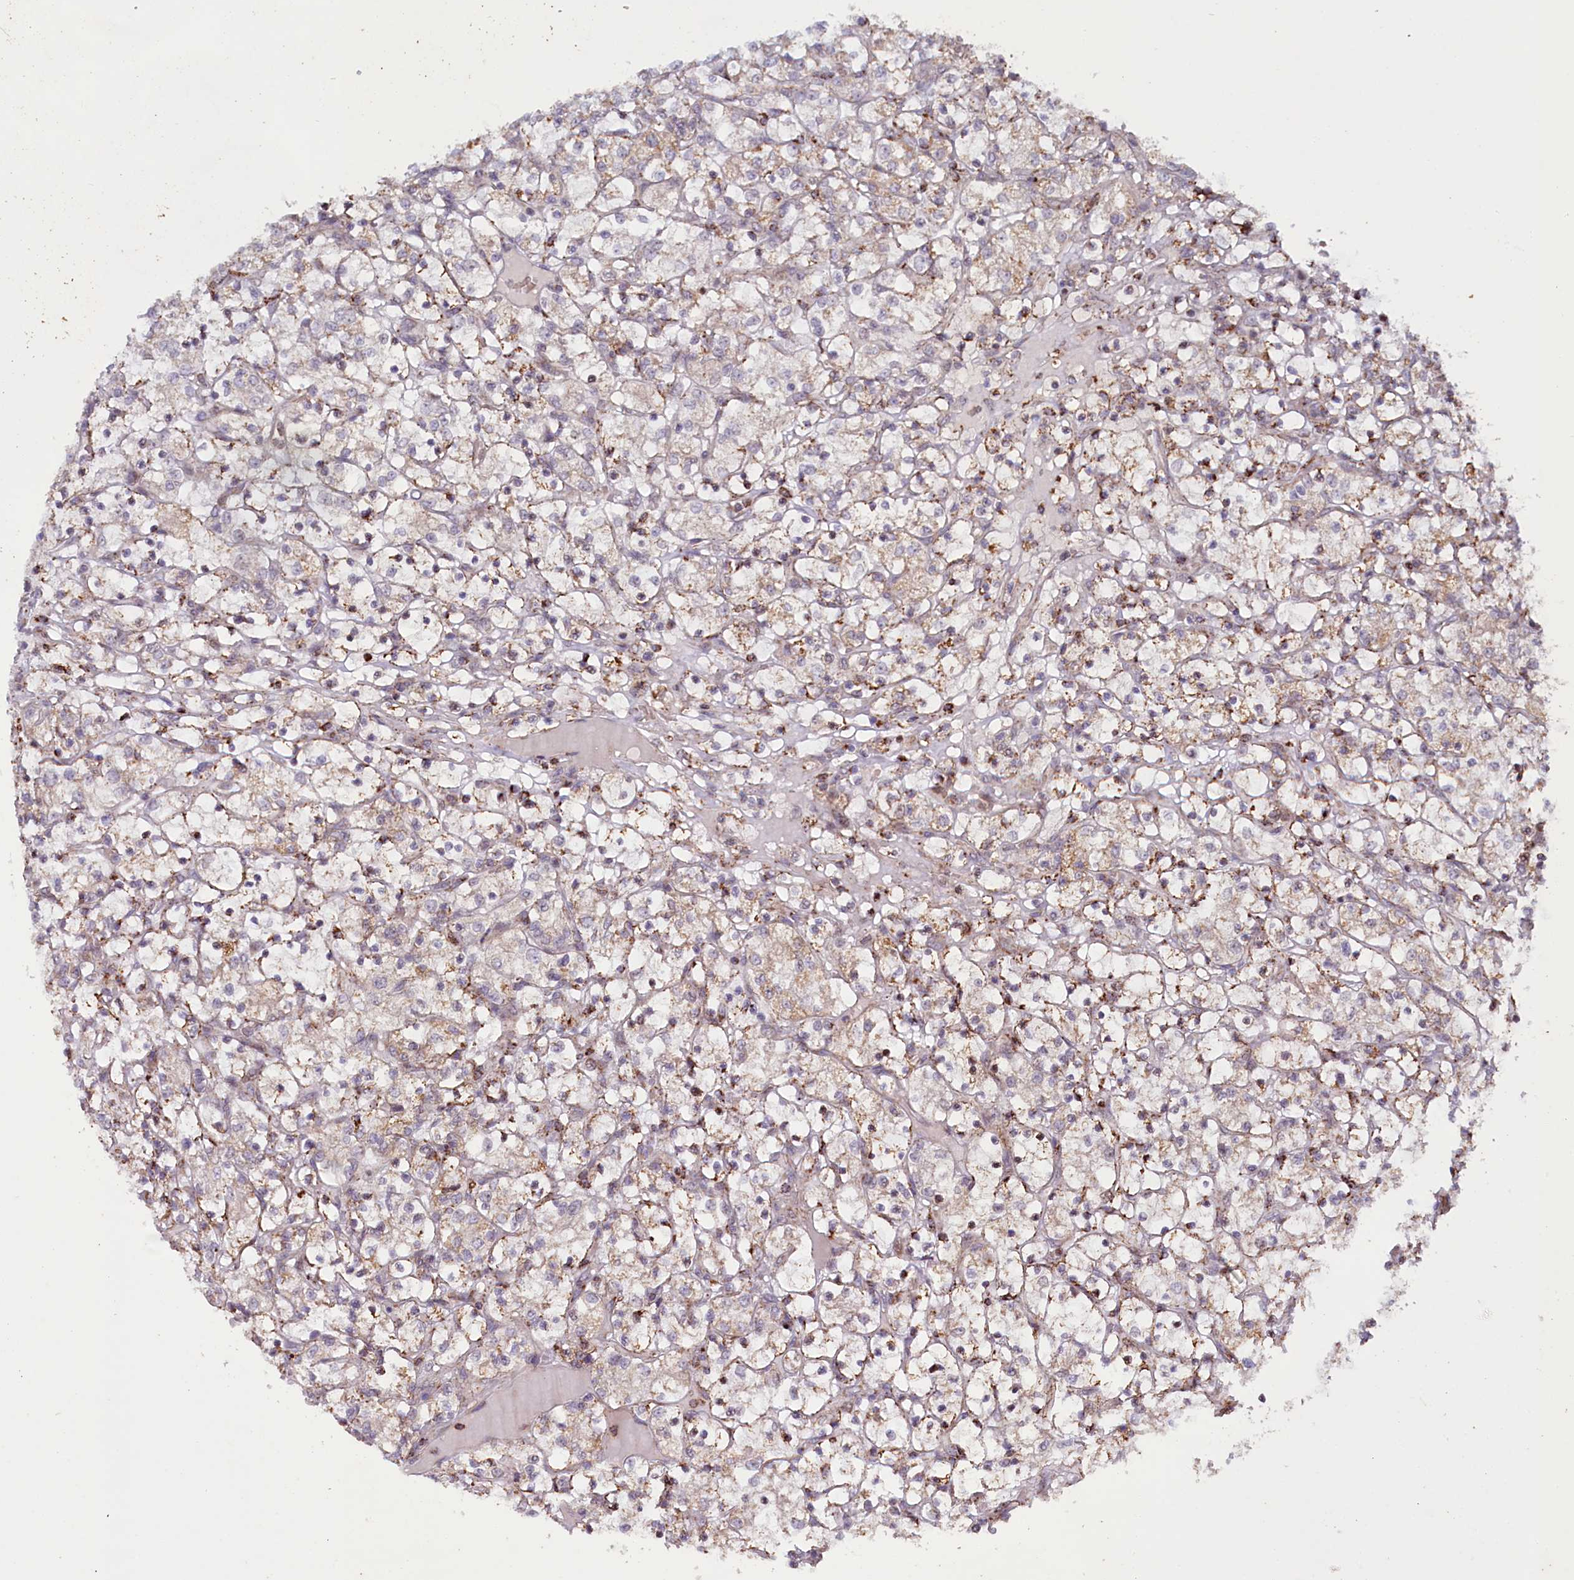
{"staining": {"intensity": "weak", "quantity": "25%-75%", "location": "cytoplasmic/membranous"}, "tissue": "renal cancer", "cell_type": "Tumor cells", "image_type": "cancer", "snomed": [{"axis": "morphology", "description": "Adenocarcinoma, NOS"}, {"axis": "topography", "description": "Kidney"}], "caption": "Tumor cells display low levels of weak cytoplasmic/membranous staining in approximately 25%-75% of cells in adenocarcinoma (renal).", "gene": "DYNC2H1", "patient": {"sex": "female", "age": 69}}